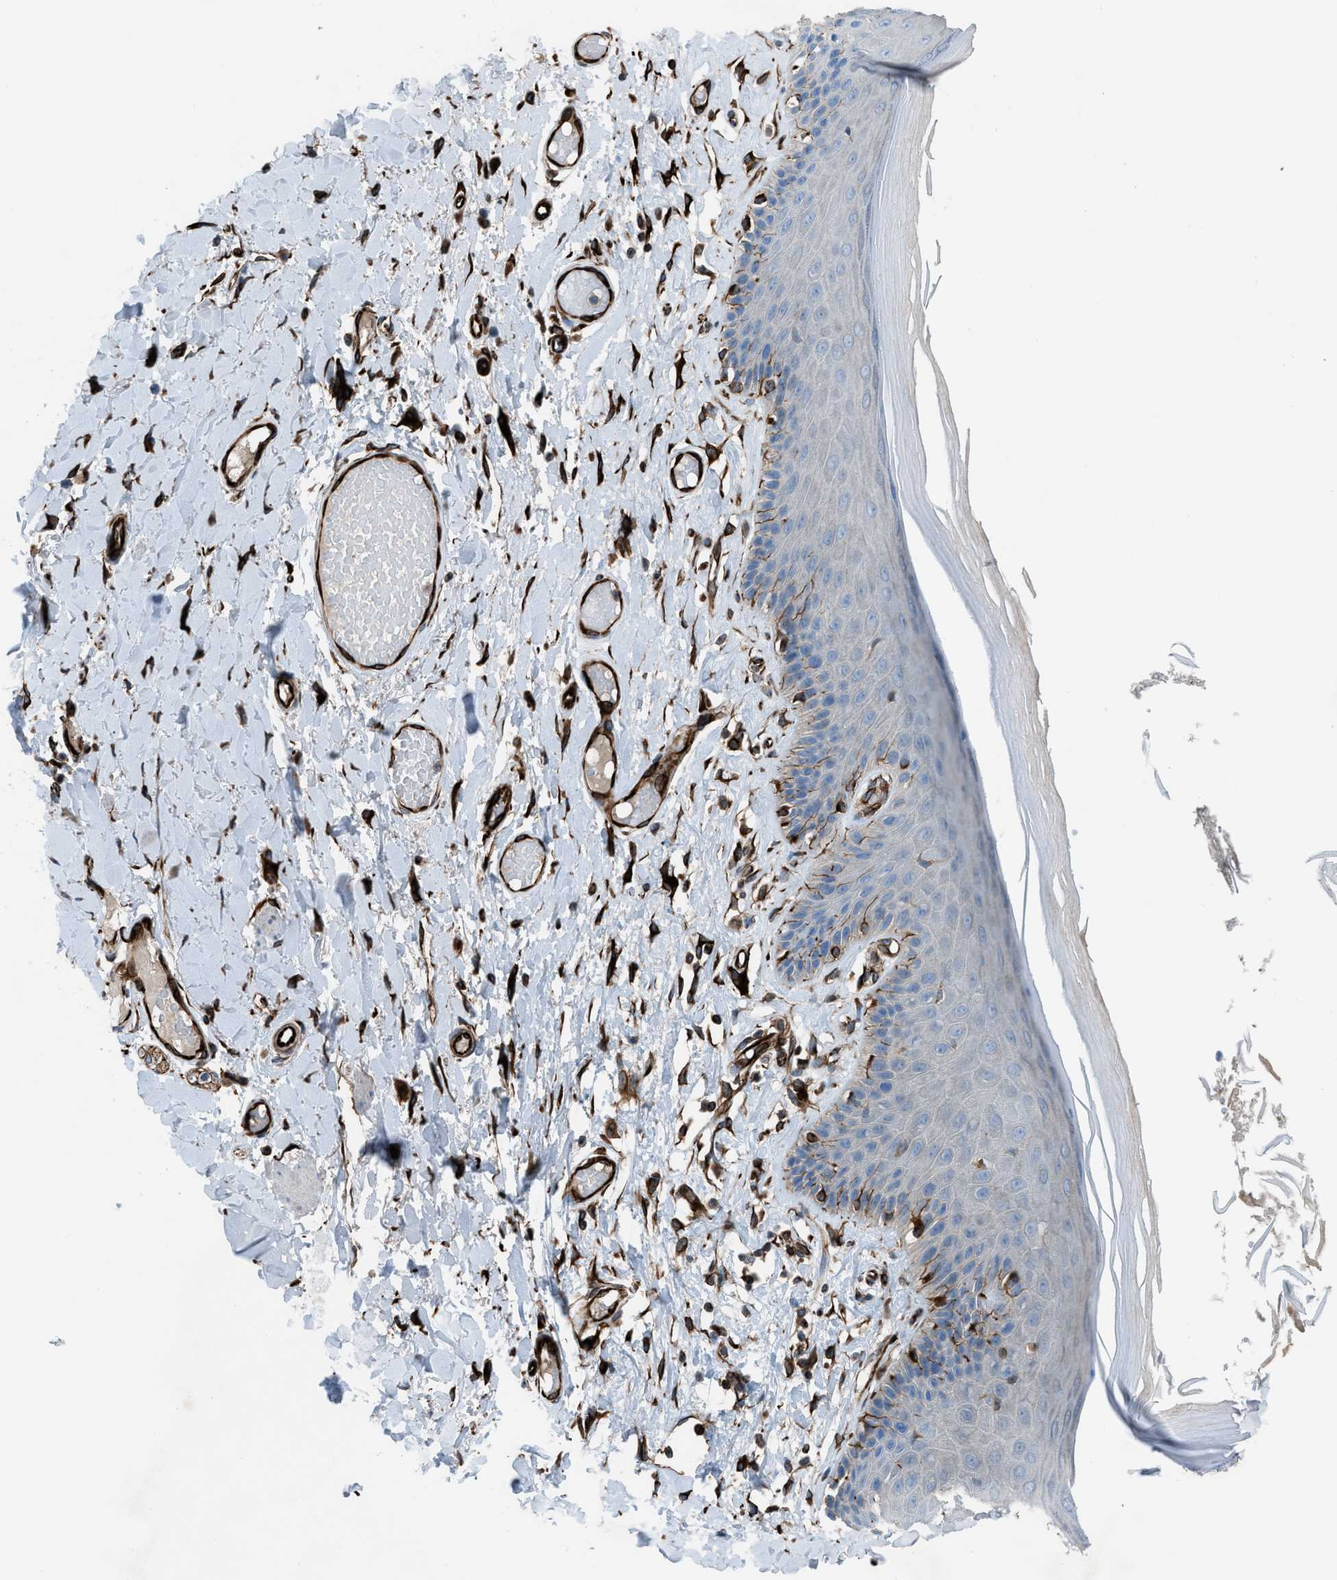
{"staining": {"intensity": "moderate", "quantity": "<25%", "location": "cytoplasmic/membranous"}, "tissue": "skin", "cell_type": "Epidermal cells", "image_type": "normal", "snomed": [{"axis": "morphology", "description": "Normal tissue, NOS"}, {"axis": "topography", "description": "Vulva"}], "caption": "Benign skin exhibits moderate cytoplasmic/membranous staining in about <25% of epidermal cells.", "gene": "CABP7", "patient": {"sex": "female", "age": 73}}